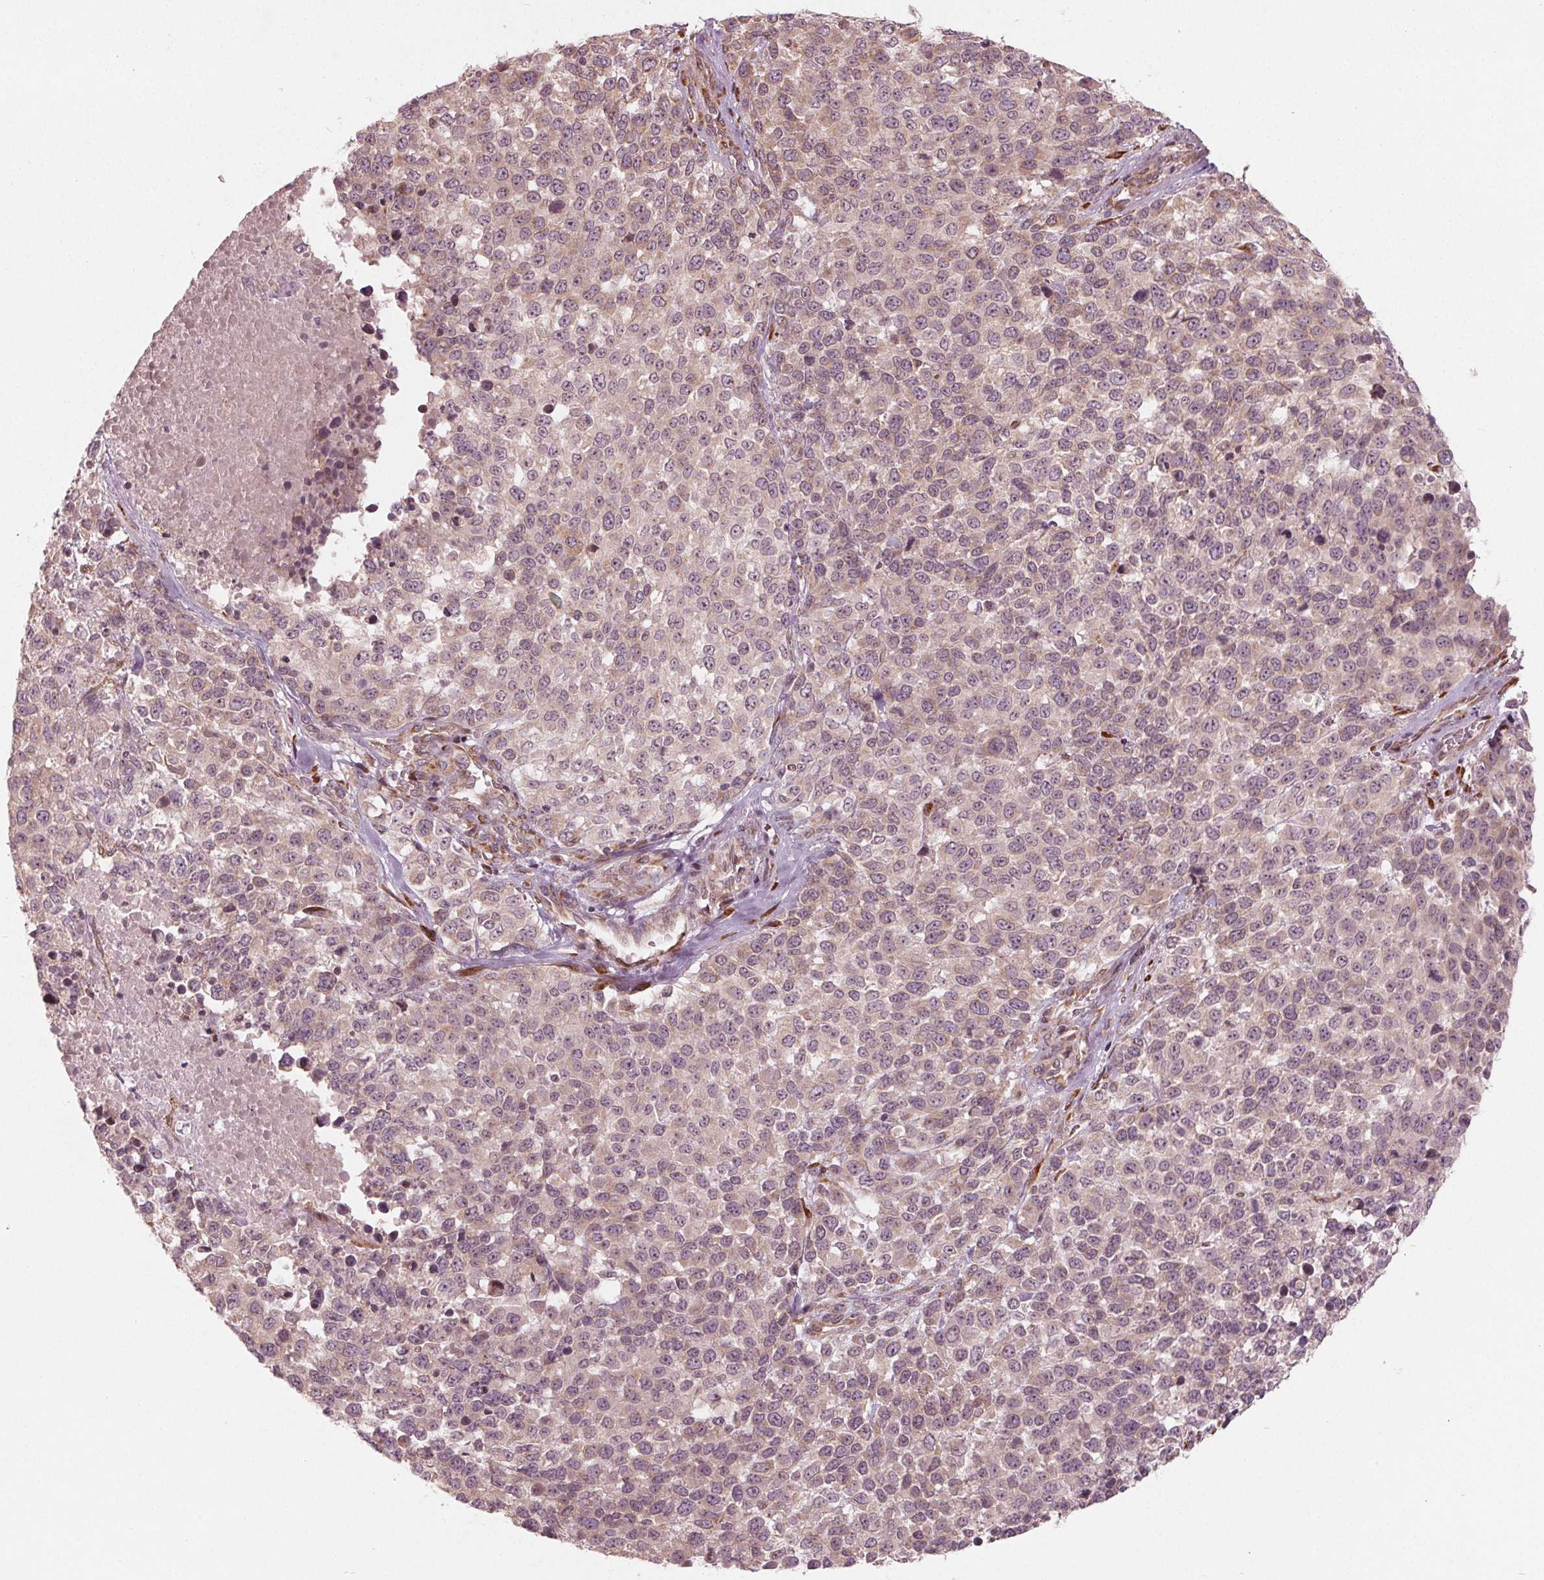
{"staining": {"intensity": "weak", "quantity": "25%-75%", "location": "cytoplasmic/membranous"}, "tissue": "melanoma", "cell_type": "Tumor cells", "image_type": "cancer", "snomed": [{"axis": "morphology", "description": "Malignant melanoma, Metastatic site"}, {"axis": "topography", "description": "Skin"}], "caption": "DAB (3,3'-diaminobenzidine) immunohistochemical staining of human malignant melanoma (metastatic site) shows weak cytoplasmic/membranous protein staining in about 25%-75% of tumor cells.", "gene": "CMIP", "patient": {"sex": "male", "age": 84}}